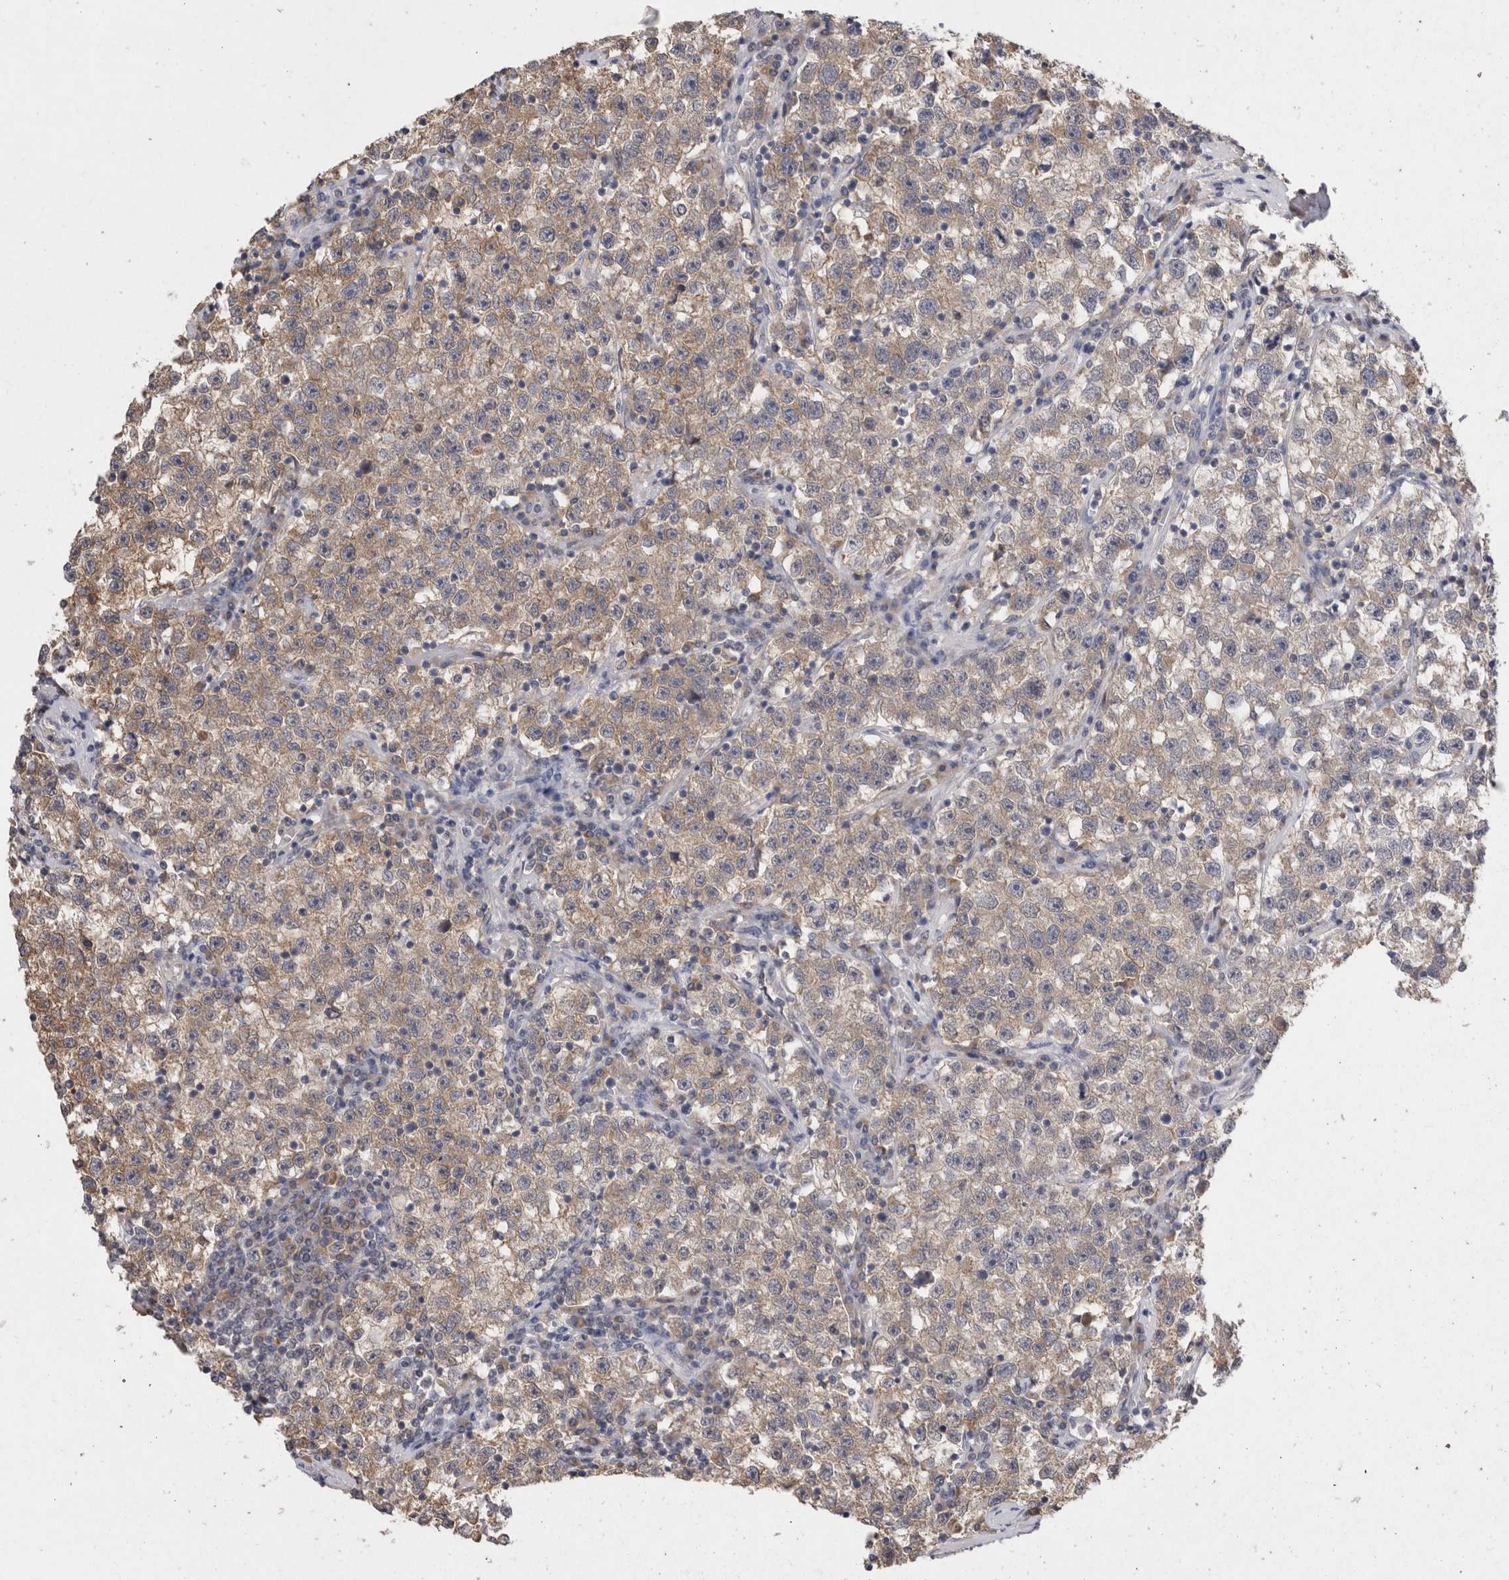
{"staining": {"intensity": "weak", "quantity": ">75%", "location": "cytoplasmic/membranous"}, "tissue": "testis cancer", "cell_type": "Tumor cells", "image_type": "cancer", "snomed": [{"axis": "morphology", "description": "Seminoma, NOS"}, {"axis": "topography", "description": "Testis"}], "caption": "Weak cytoplasmic/membranous protein staining is present in about >75% of tumor cells in testis cancer. The protein of interest is stained brown, and the nuclei are stained in blue (DAB IHC with brightfield microscopy, high magnification).", "gene": "VSIG4", "patient": {"sex": "male", "age": 22}}